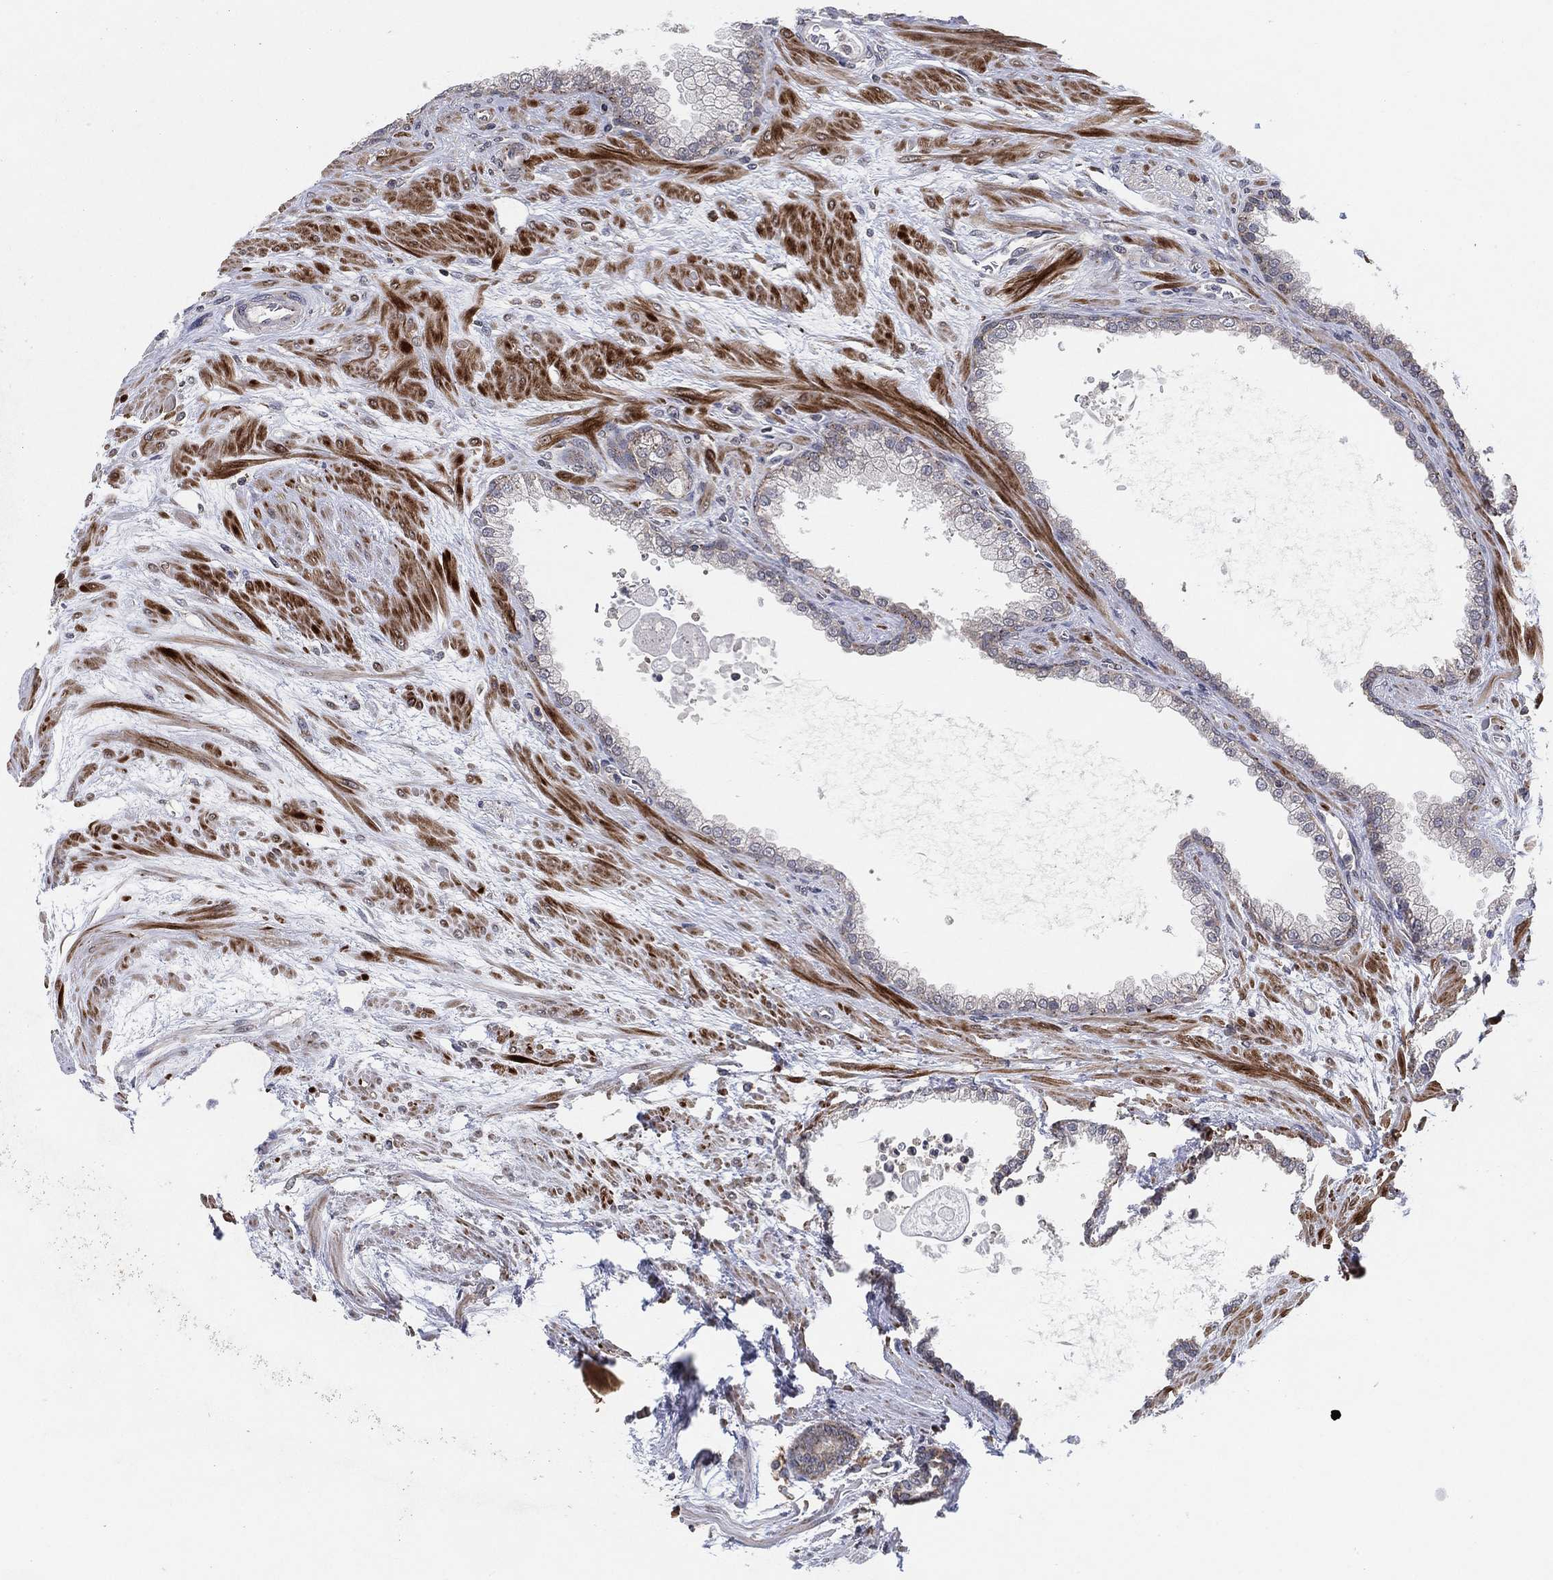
{"staining": {"intensity": "negative", "quantity": "none", "location": "none"}, "tissue": "prostate cancer", "cell_type": "Tumor cells", "image_type": "cancer", "snomed": [{"axis": "morphology", "description": "Adenocarcinoma, NOS"}, {"axis": "topography", "description": "Prostate"}], "caption": "DAB (3,3'-diaminobenzidine) immunohistochemical staining of prostate cancer (adenocarcinoma) shows no significant staining in tumor cells.", "gene": "FAM104A", "patient": {"sex": "male", "age": 67}}